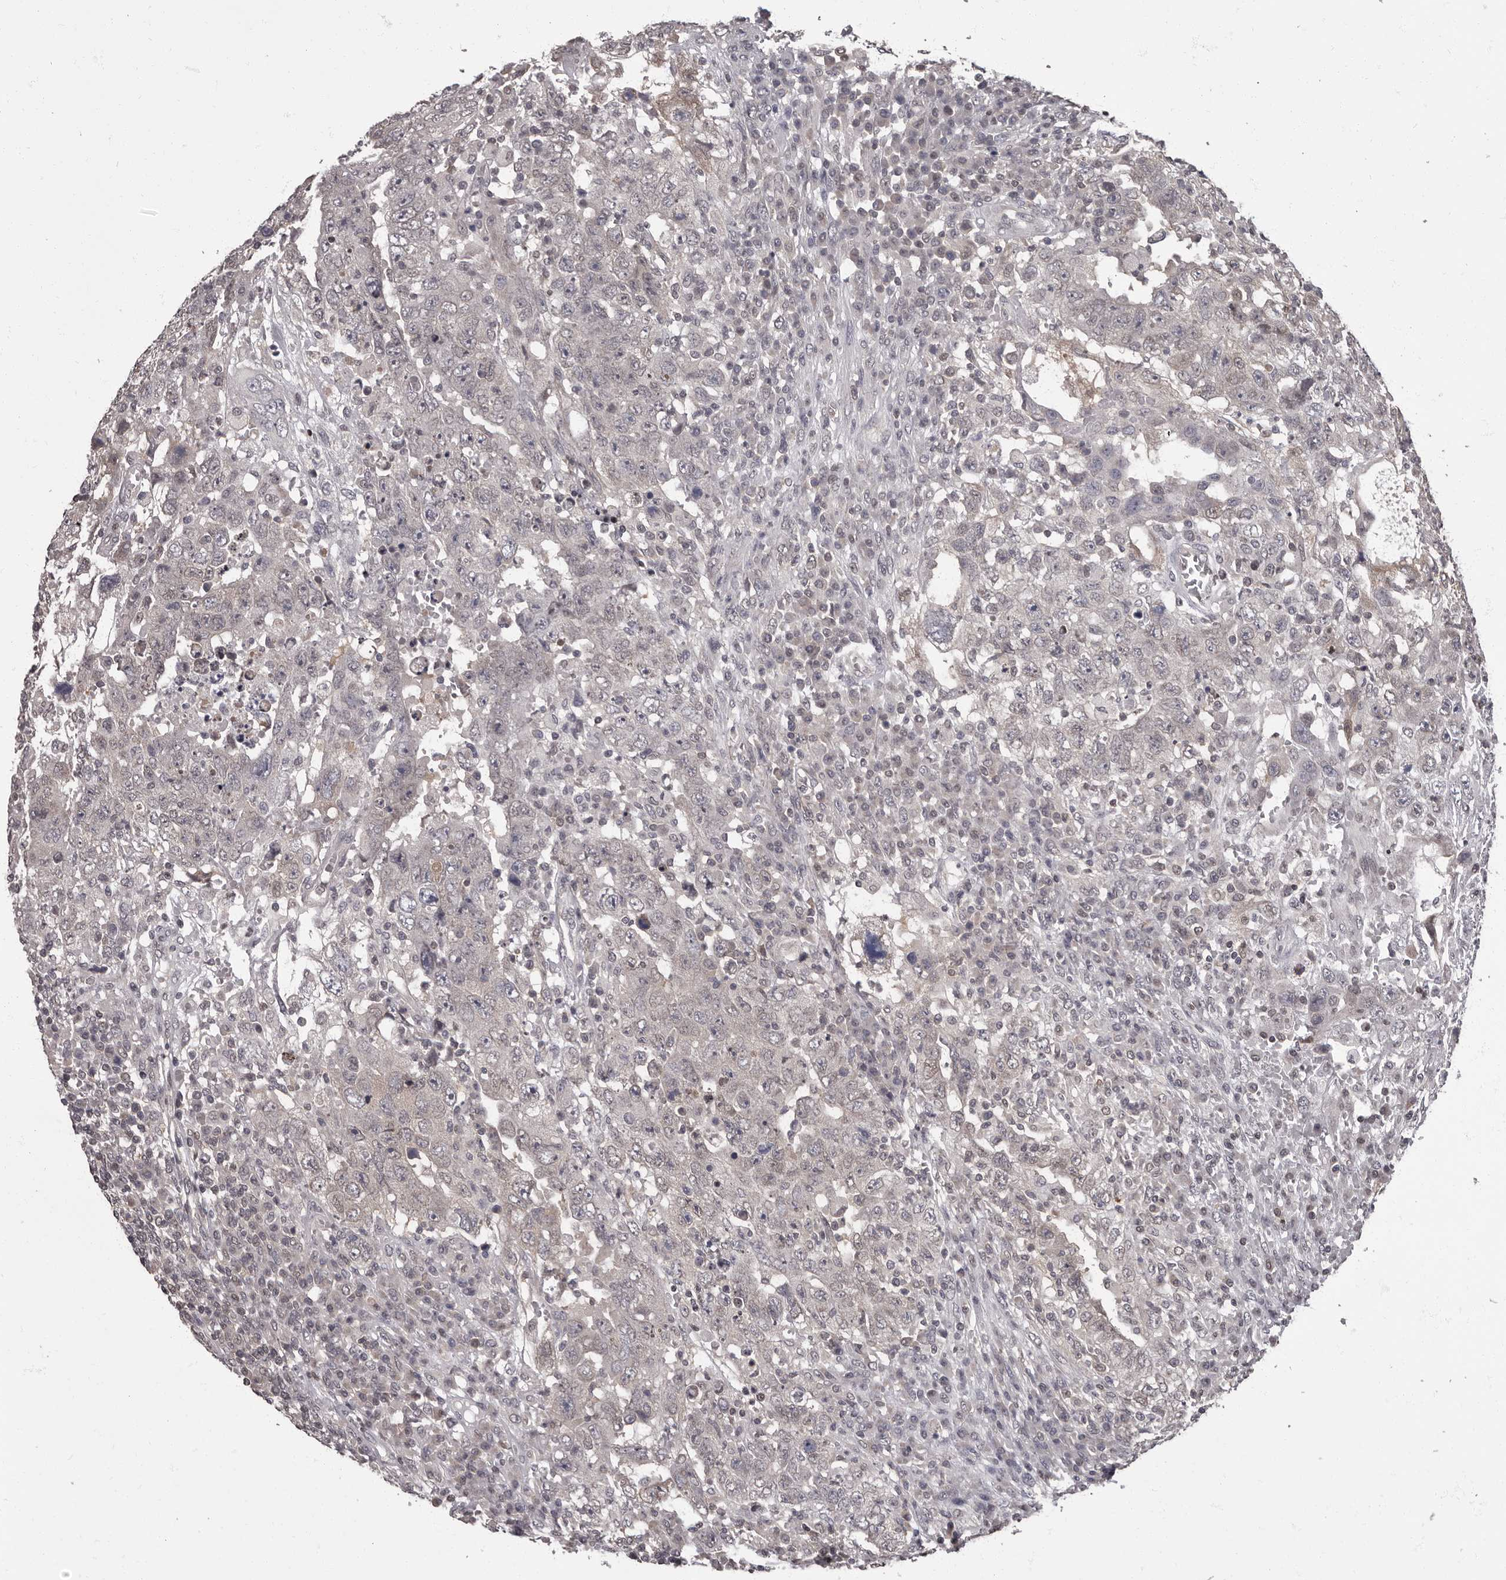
{"staining": {"intensity": "negative", "quantity": "none", "location": "none"}, "tissue": "testis cancer", "cell_type": "Tumor cells", "image_type": "cancer", "snomed": [{"axis": "morphology", "description": "Carcinoma, Embryonal, NOS"}, {"axis": "topography", "description": "Testis"}], "caption": "This is an IHC histopathology image of human testis cancer (embryonal carcinoma). There is no positivity in tumor cells.", "gene": "C1orf50", "patient": {"sex": "male", "age": 26}}